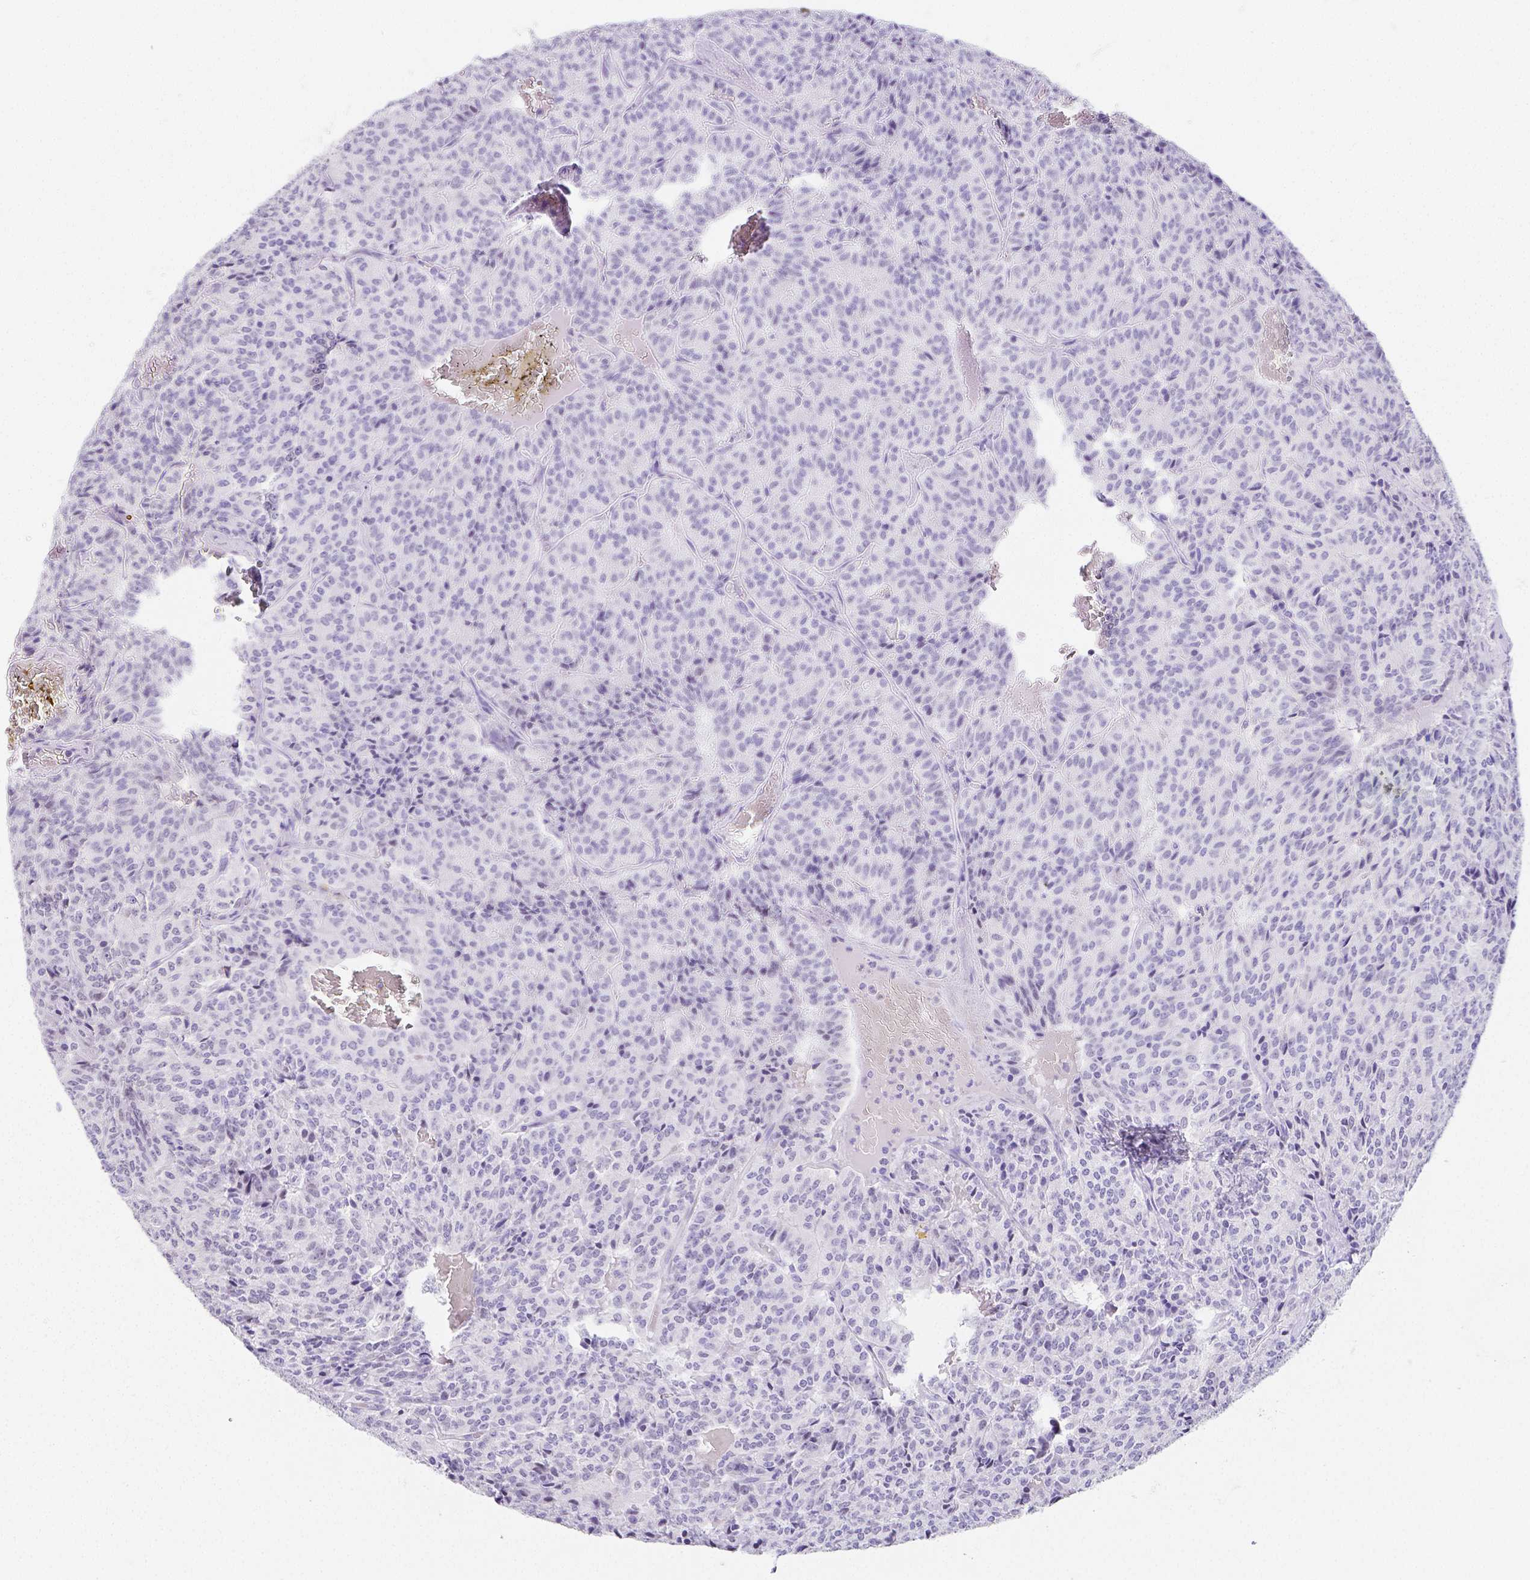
{"staining": {"intensity": "negative", "quantity": "none", "location": "none"}, "tissue": "carcinoid", "cell_type": "Tumor cells", "image_type": "cancer", "snomed": [{"axis": "morphology", "description": "Carcinoid, malignant, NOS"}, {"axis": "topography", "description": "Lung"}], "caption": "Photomicrograph shows no significant protein staining in tumor cells of carcinoid.", "gene": "ARHGAP36", "patient": {"sex": "male", "age": 70}}